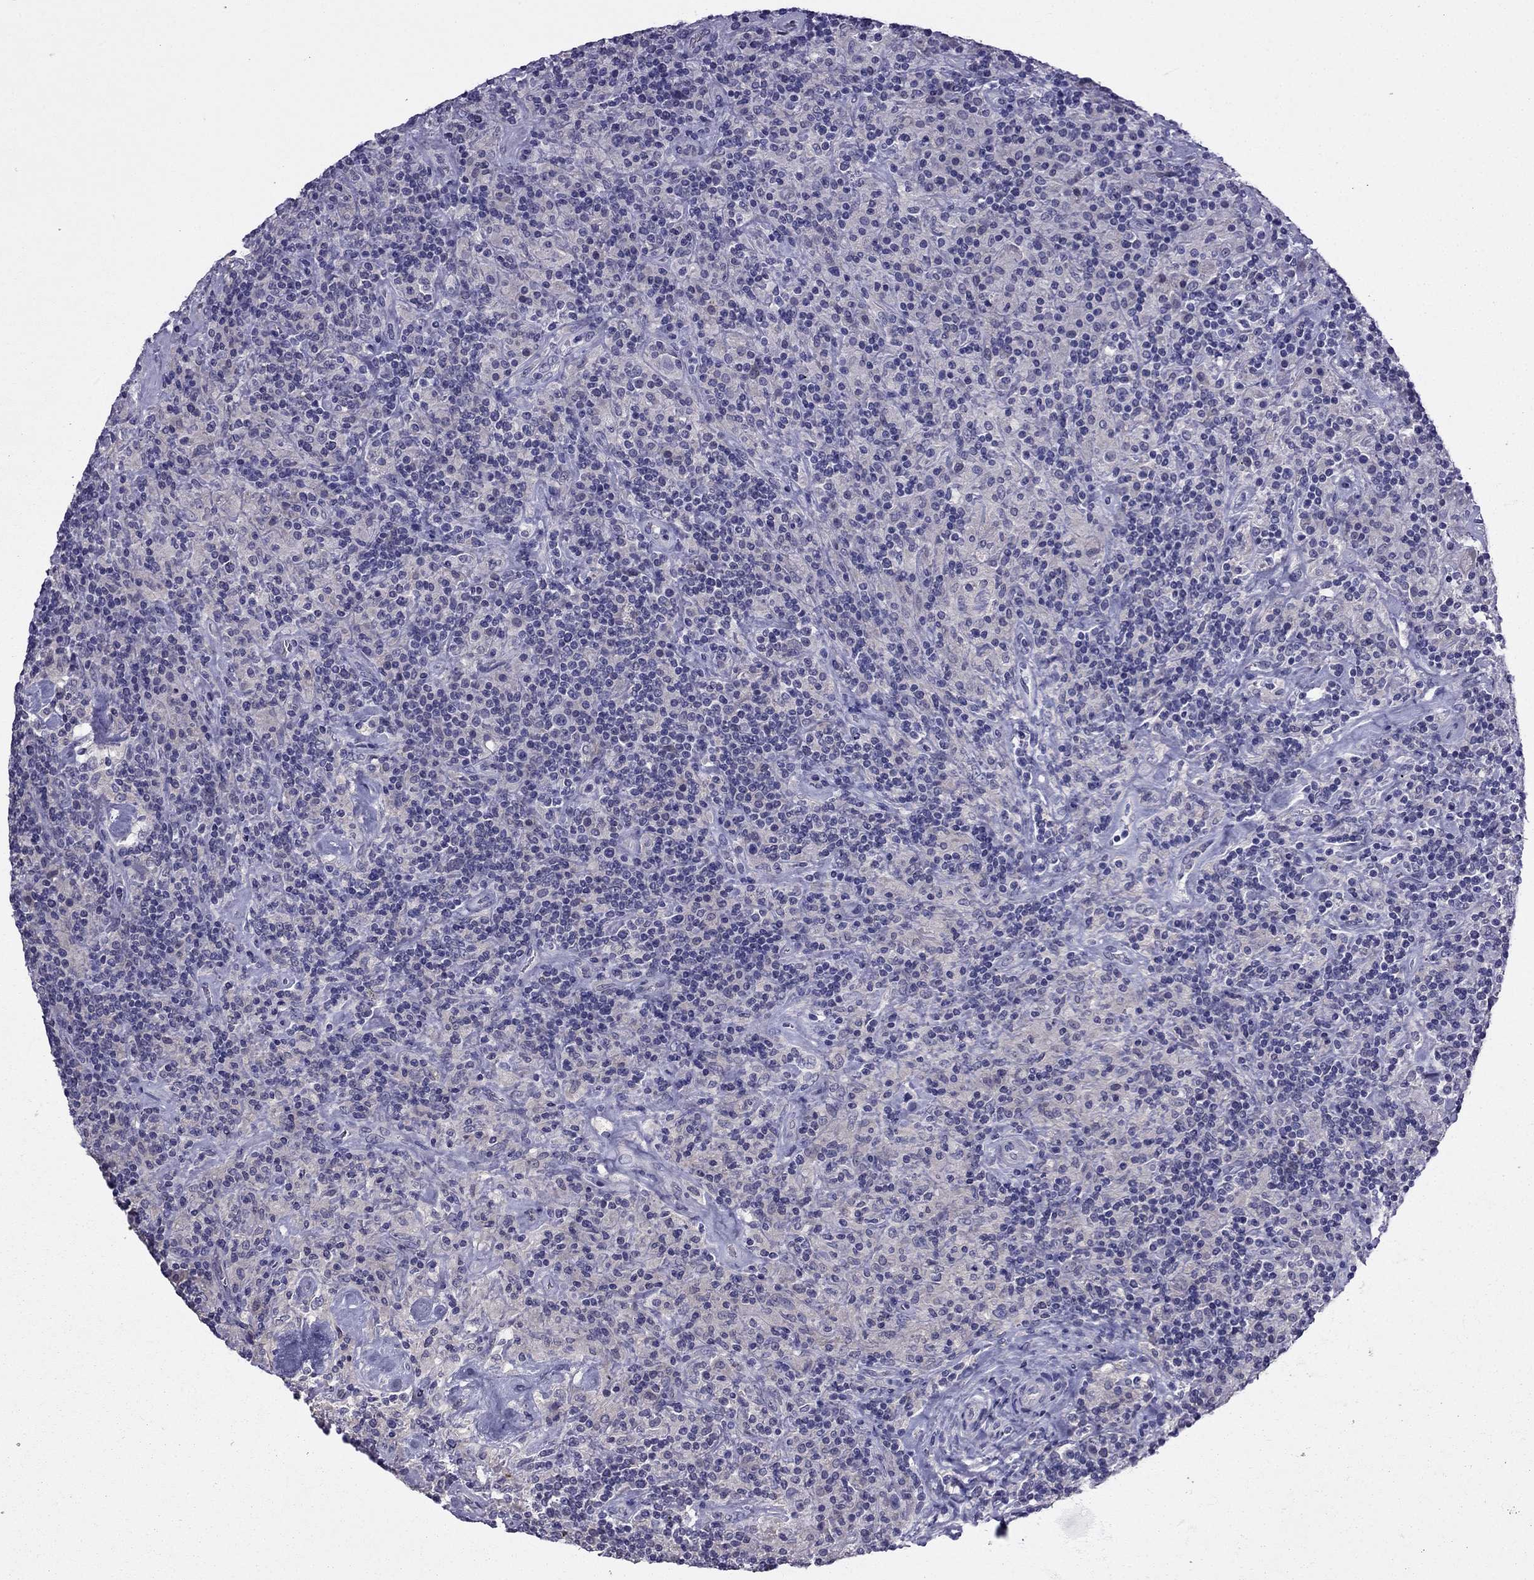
{"staining": {"intensity": "negative", "quantity": "none", "location": "none"}, "tissue": "lymphoma", "cell_type": "Tumor cells", "image_type": "cancer", "snomed": [{"axis": "morphology", "description": "Hodgkin's disease, NOS"}, {"axis": "topography", "description": "Lymph node"}], "caption": "This is an immunohistochemistry (IHC) image of human lymphoma. There is no positivity in tumor cells.", "gene": "SCNN1D", "patient": {"sex": "male", "age": 70}}